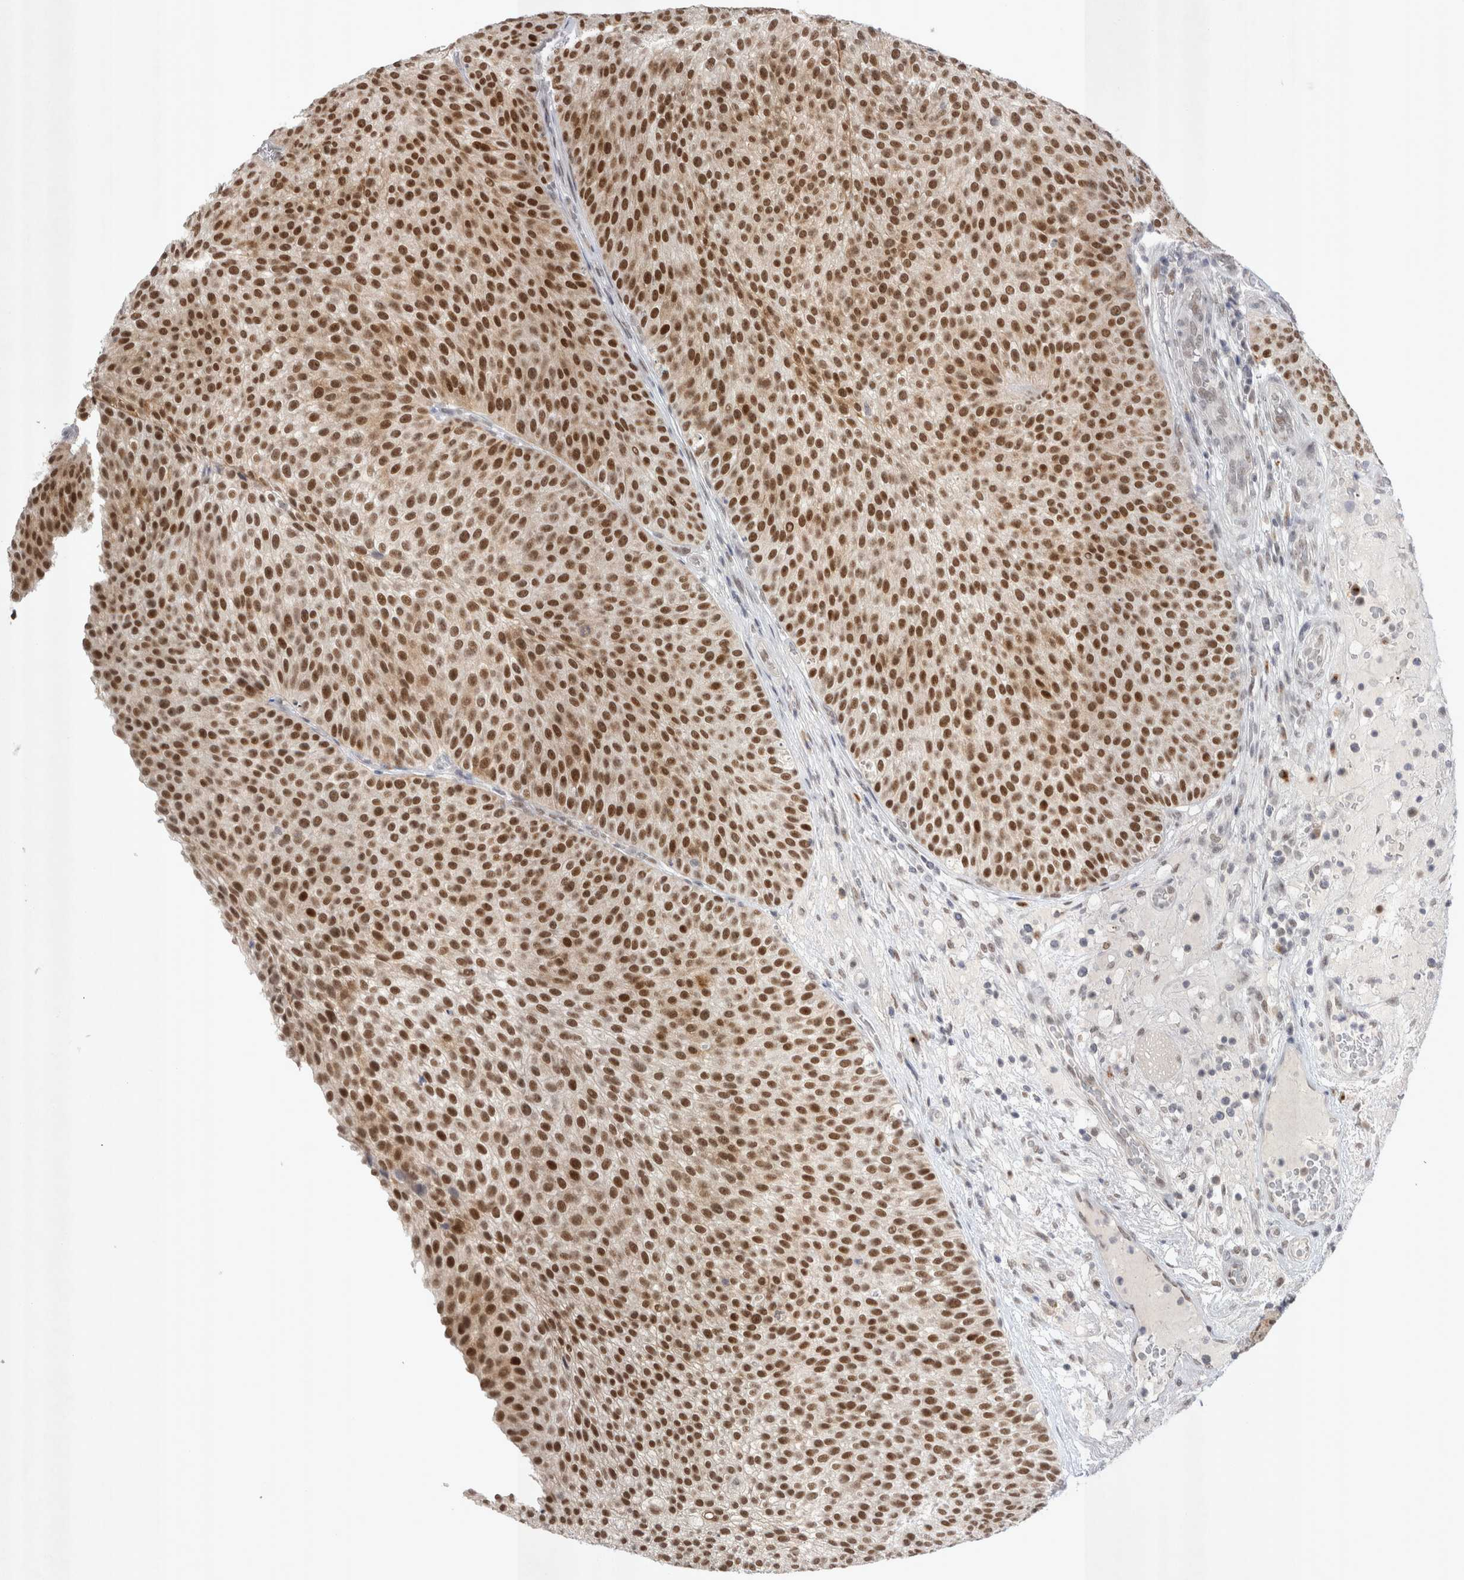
{"staining": {"intensity": "strong", "quantity": ">75%", "location": "nuclear"}, "tissue": "urothelial cancer", "cell_type": "Tumor cells", "image_type": "cancer", "snomed": [{"axis": "morphology", "description": "Normal tissue, NOS"}, {"axis": "morphology", "description": "Urothelial carcinoma, Low grade"}, {"axis": "topography", "description": "Smooth muscle"}, {"axis": "topography", "description": "Urinary bladder"}], "caption": "High-power microscopy captured an immunohistochemistry (IHC) photomicrograph of urothelial carcinoma (low-grade), revealing strong nuclear staining in about >75% of tumor cells. (IHC, brightfield microscopy, high magnification).", "gene": "RECQL4", "patient": {"sex": "male", "age": 60}}